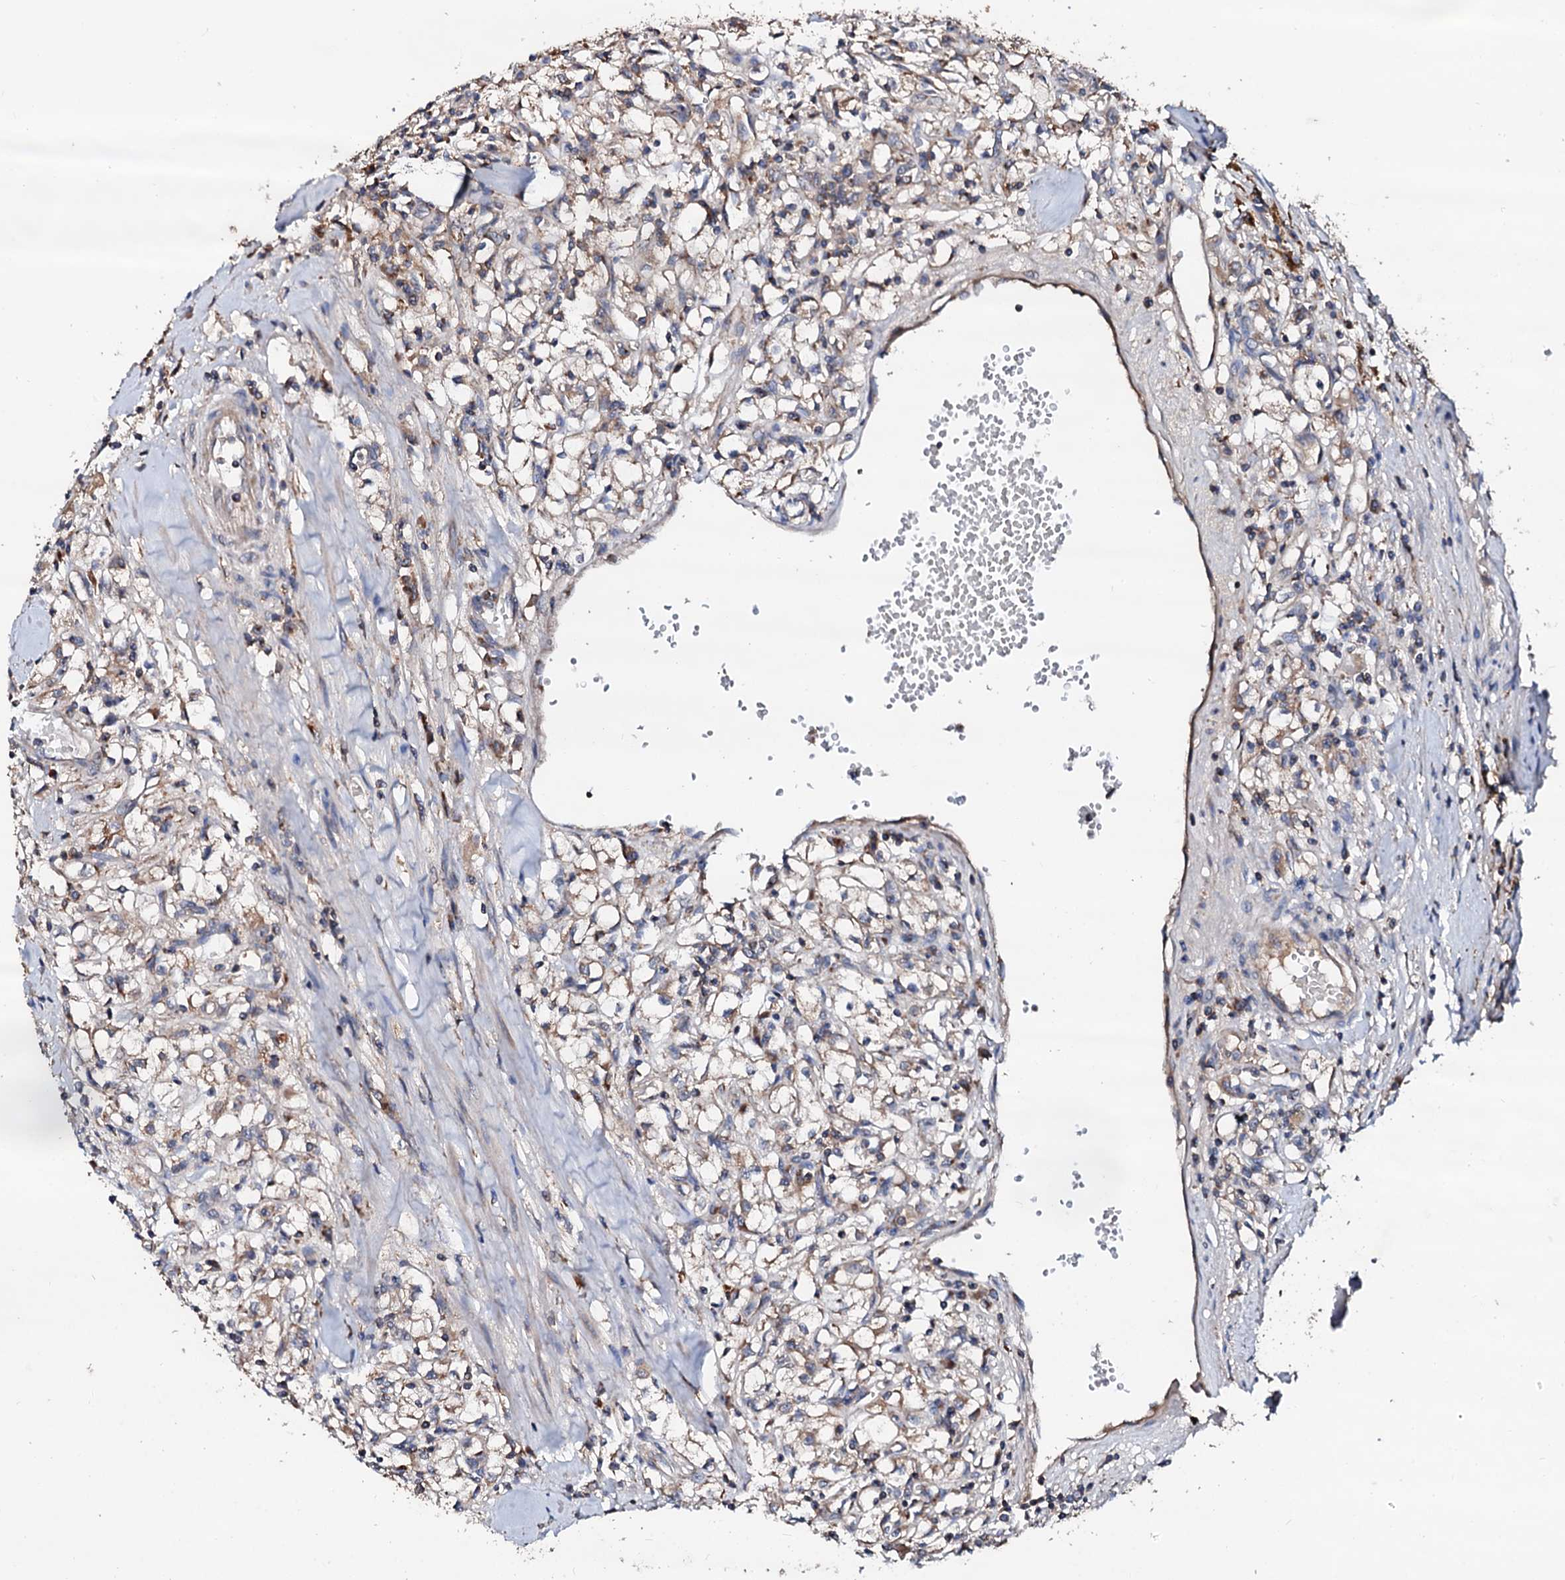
{"staining": {"intensity": "weak", "quantity": "25%-75%", "location": "cytoplasmic/membranous"}, "tissue": "renal cancer", "cell_type": "Tumor cells", "image_type": "cancer", "snomed": [{"axis": "morphology", "description": "Adenocarcinoma, NOS"}, {"axis": "topography", "description": "Kidney"}], "caption": "Immunohistochemistry micrograph of renal cancer stained for a protein (brown), which shows low levels of weak cytoplasmic/membranous staining in approximately 25%-75% of tumor cells.", "gene": "ST3GAL1", "patient": {"sex": "male", "age": 56}}